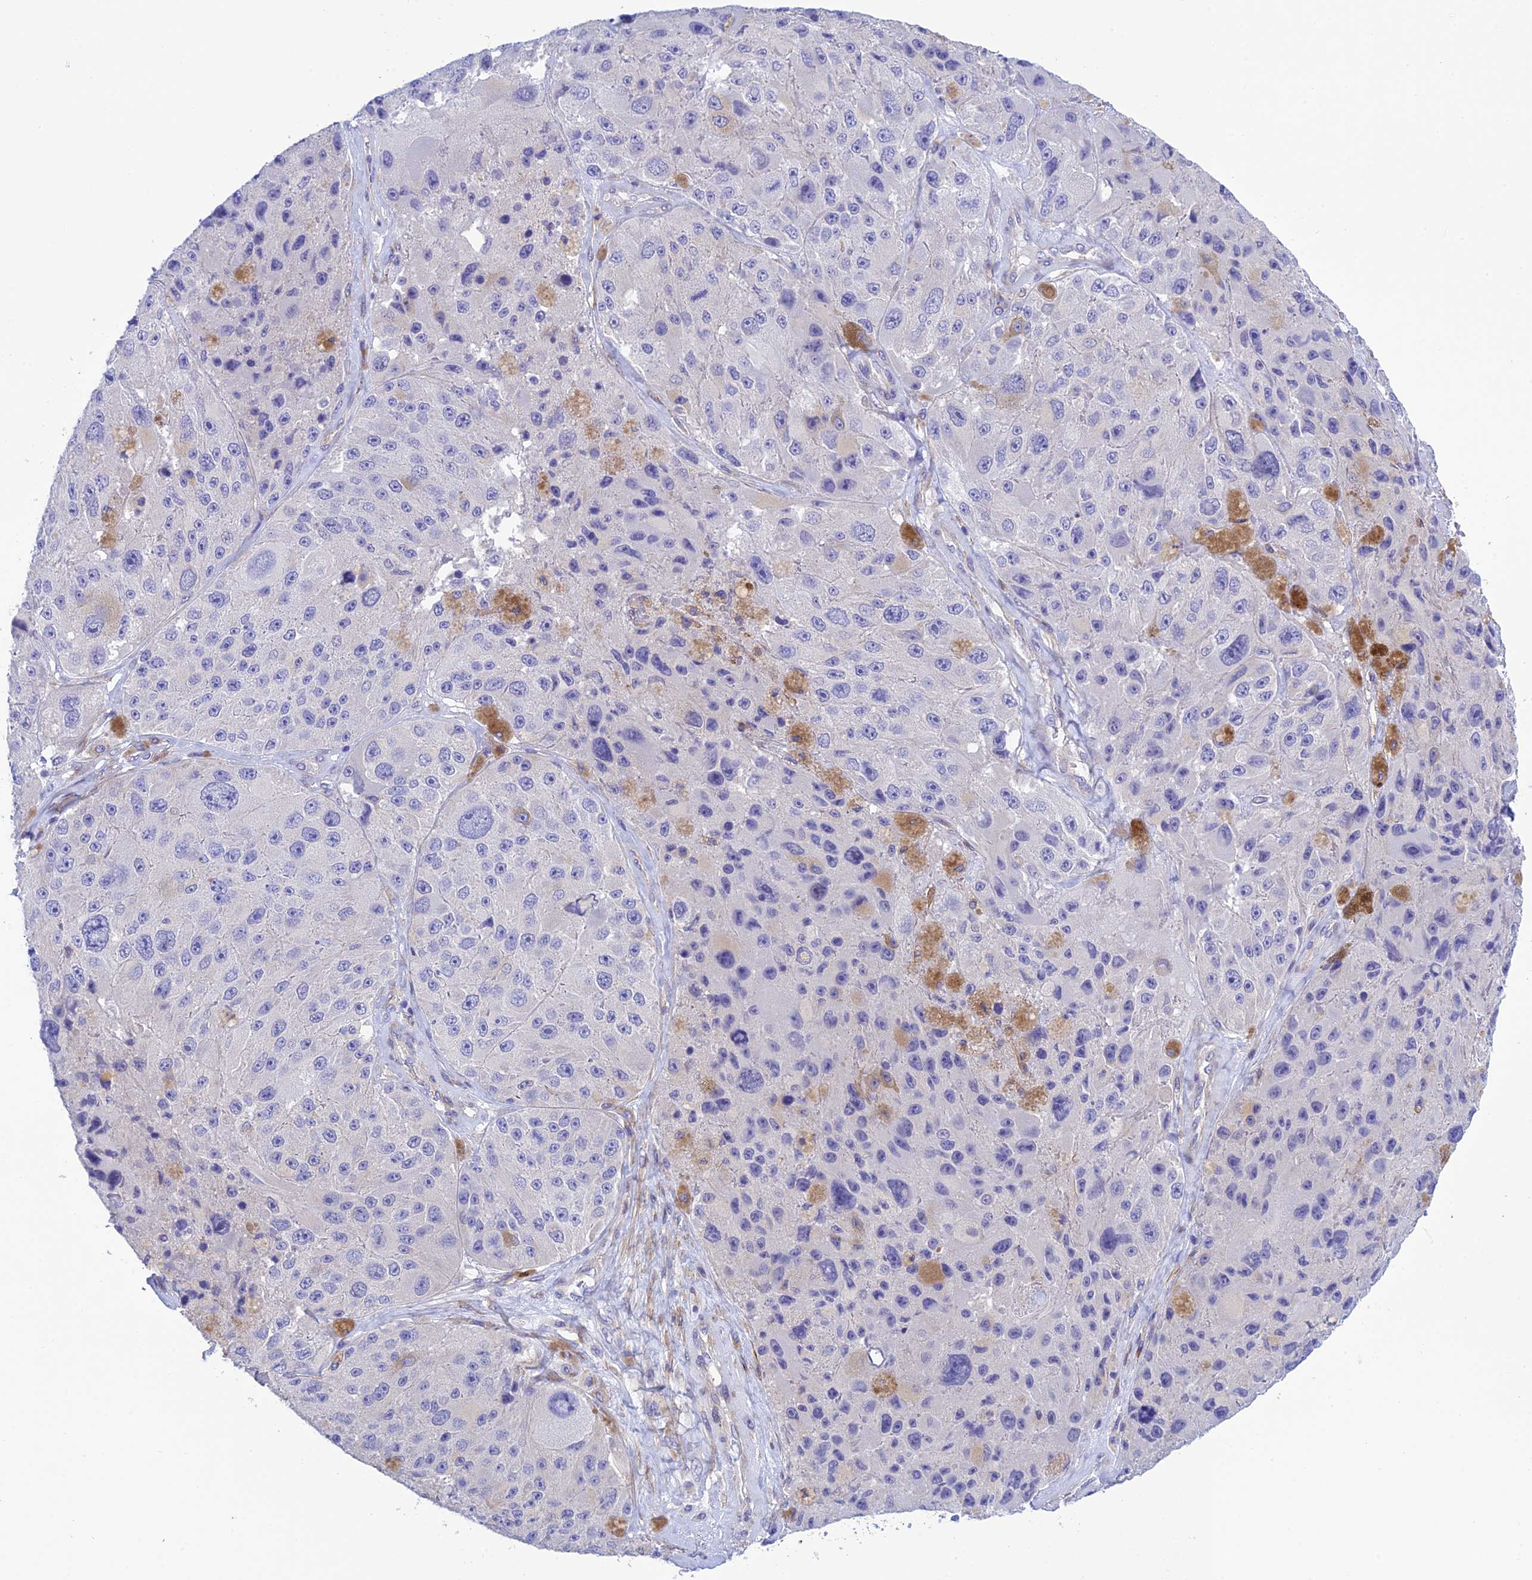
{"staining": {"intensity": "negative", "quantity": "none", "location": "none"}, "tissue": "melanoma", "cell_type": "Tumor cells", "image_type": "cancer", "snomed": [{"axis": "morphology", "description": "Malignant melanoma, Metastatic site"}, {"axis": "topography", "description": "Lymph node"}], "caption": "An immunohistochemistry histopathology image of malignant melanoma (metastatic site) is shown. There is no staining in tumor cells of malignant melanoma (metastatic site).", "gene": "ZDHHC16", "patient": {"sex": "male", "age": 62}}